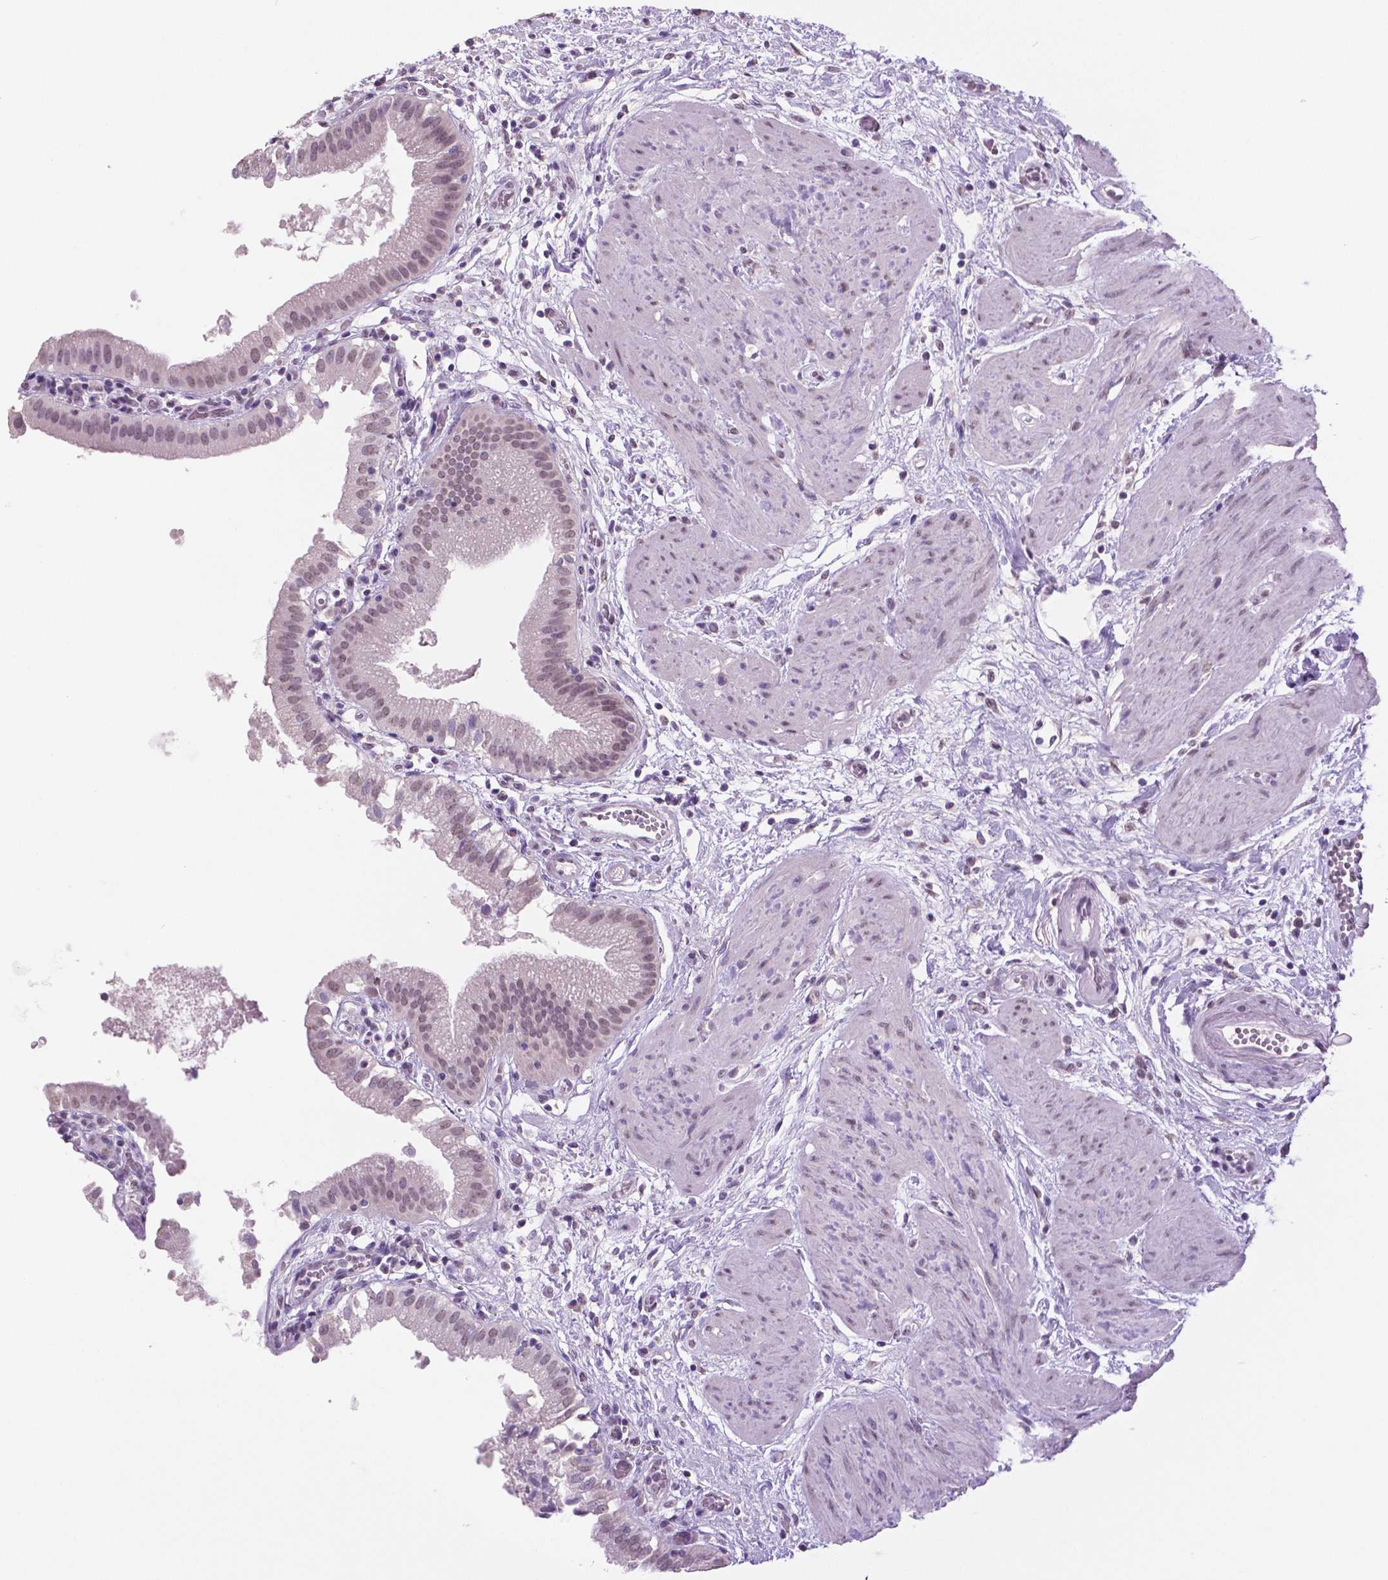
{"staining": {"intensity": "weak", "quantity": "25%-75%", "location": "nuclear"}, "tissue": "gallbladder", "cell_type": "Glandular cells", "image_type": "normal", "snomed": [{"axis": "morphology", "description": "Normal tissue, NOS"}, {"axis": "topography", "description": "Gallbladder"}], "caption": "IHC histopathology image of unremarkable human gallbladder stained for a protein (brown), which displays low levels of weak nuclear staining in approximately 25%-75% of glandular cells.", "gene": "IGF2BP1", "patient": {"sex": "female", "age": 65}}